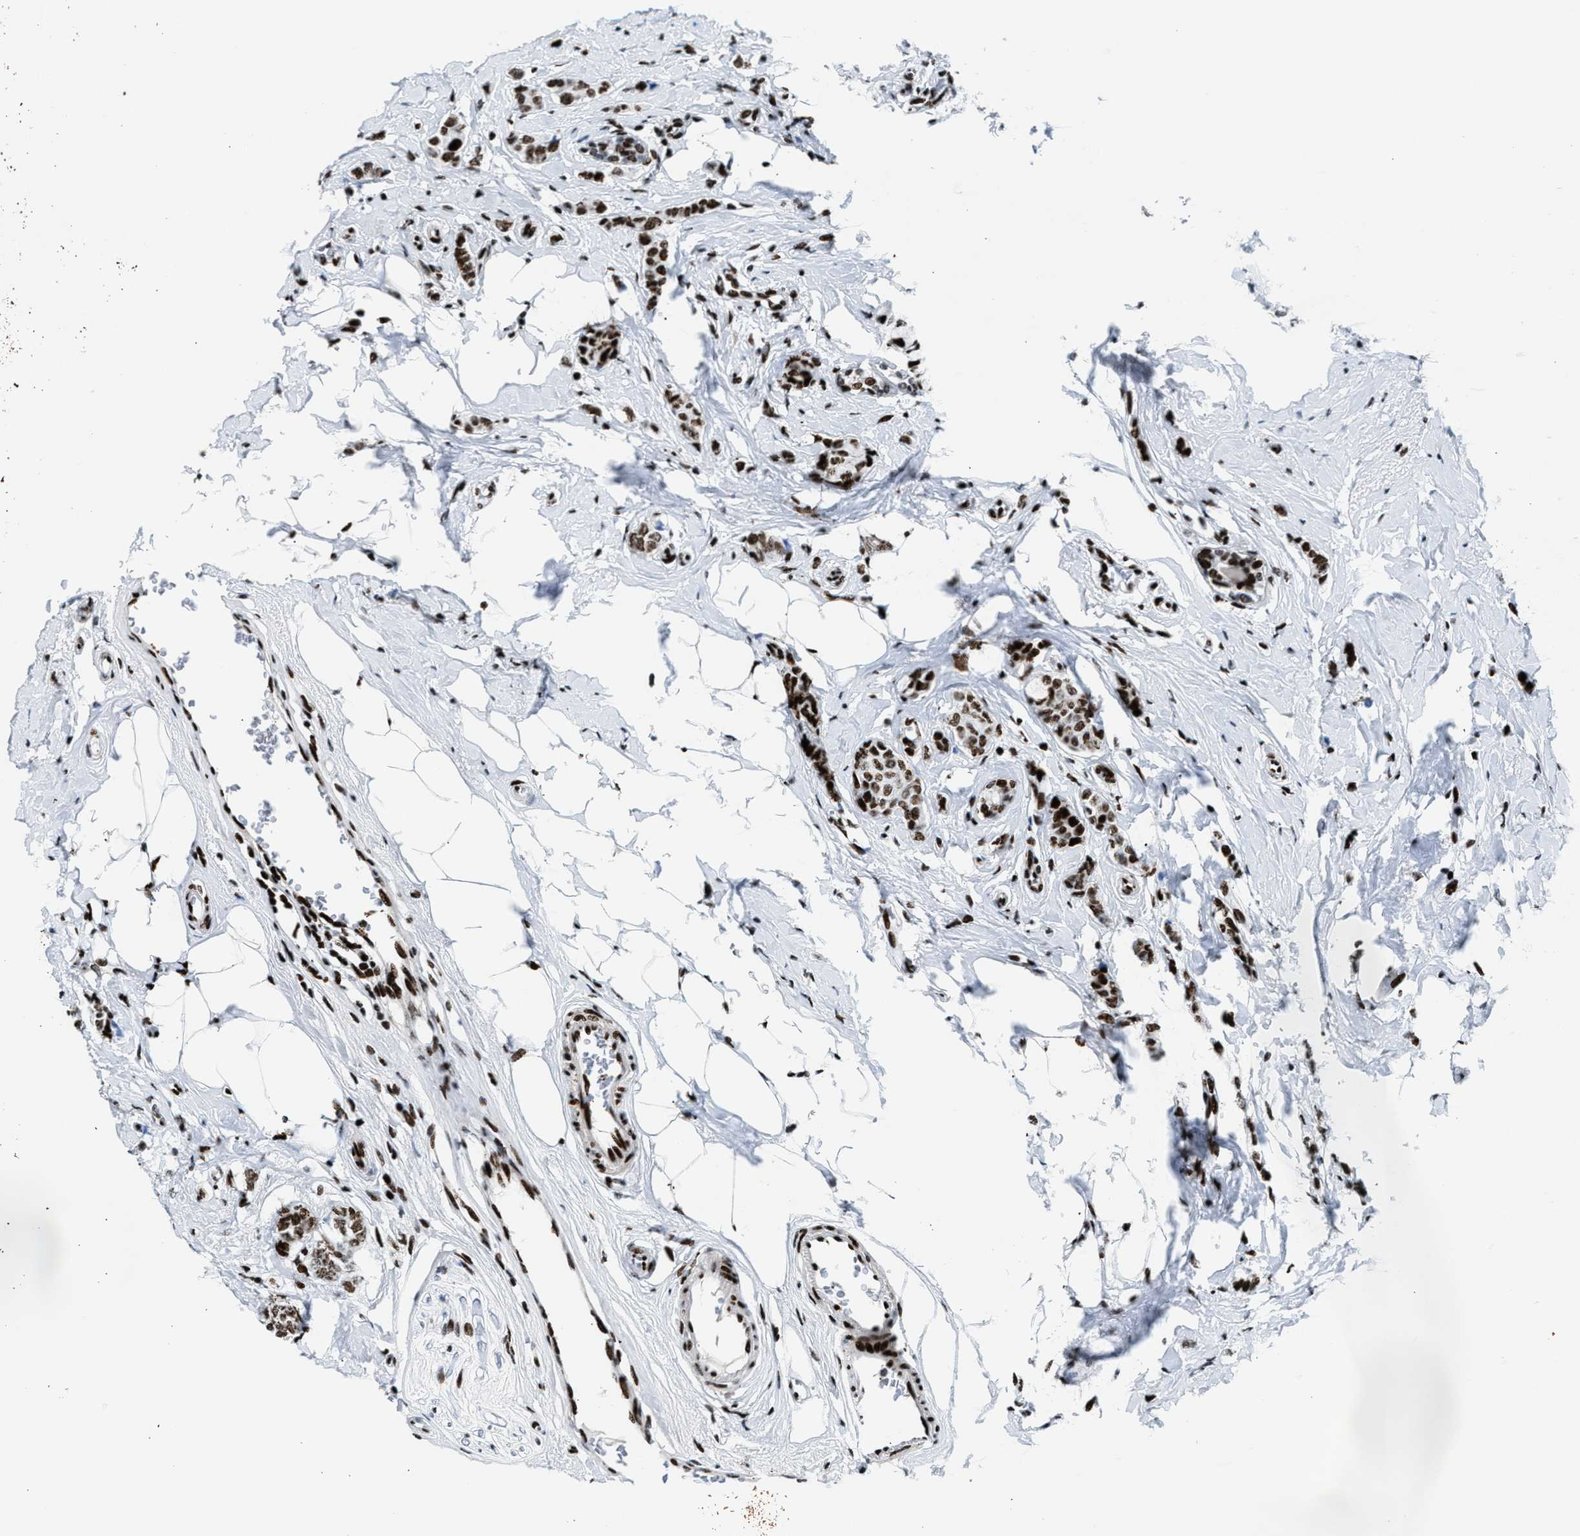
{"staining": {"intensity": "strong", "quantity": ">75%", "location": "nuclear"}, "tissue": "breast cancer", "cell_type": "Tumor cells", "image_type": "cancer", "snomed": [{"axis": "morphology", "description": "Lobular carcinoma"}, {"axis": "topography", "description": "Breast"}], "caption": "Immunohistochemical staining of human breast lobular carcinoma reveals high levels of strong nuclear protein staining in about >75% of tumor cells. The staining was performed using DAB to visualize the protein expression in brown, while the nuclei were stained in blue with hematoxylin (Magnification: 20x).", "gene": "NONO", "patient": {"sex": "female", "age": 60}}